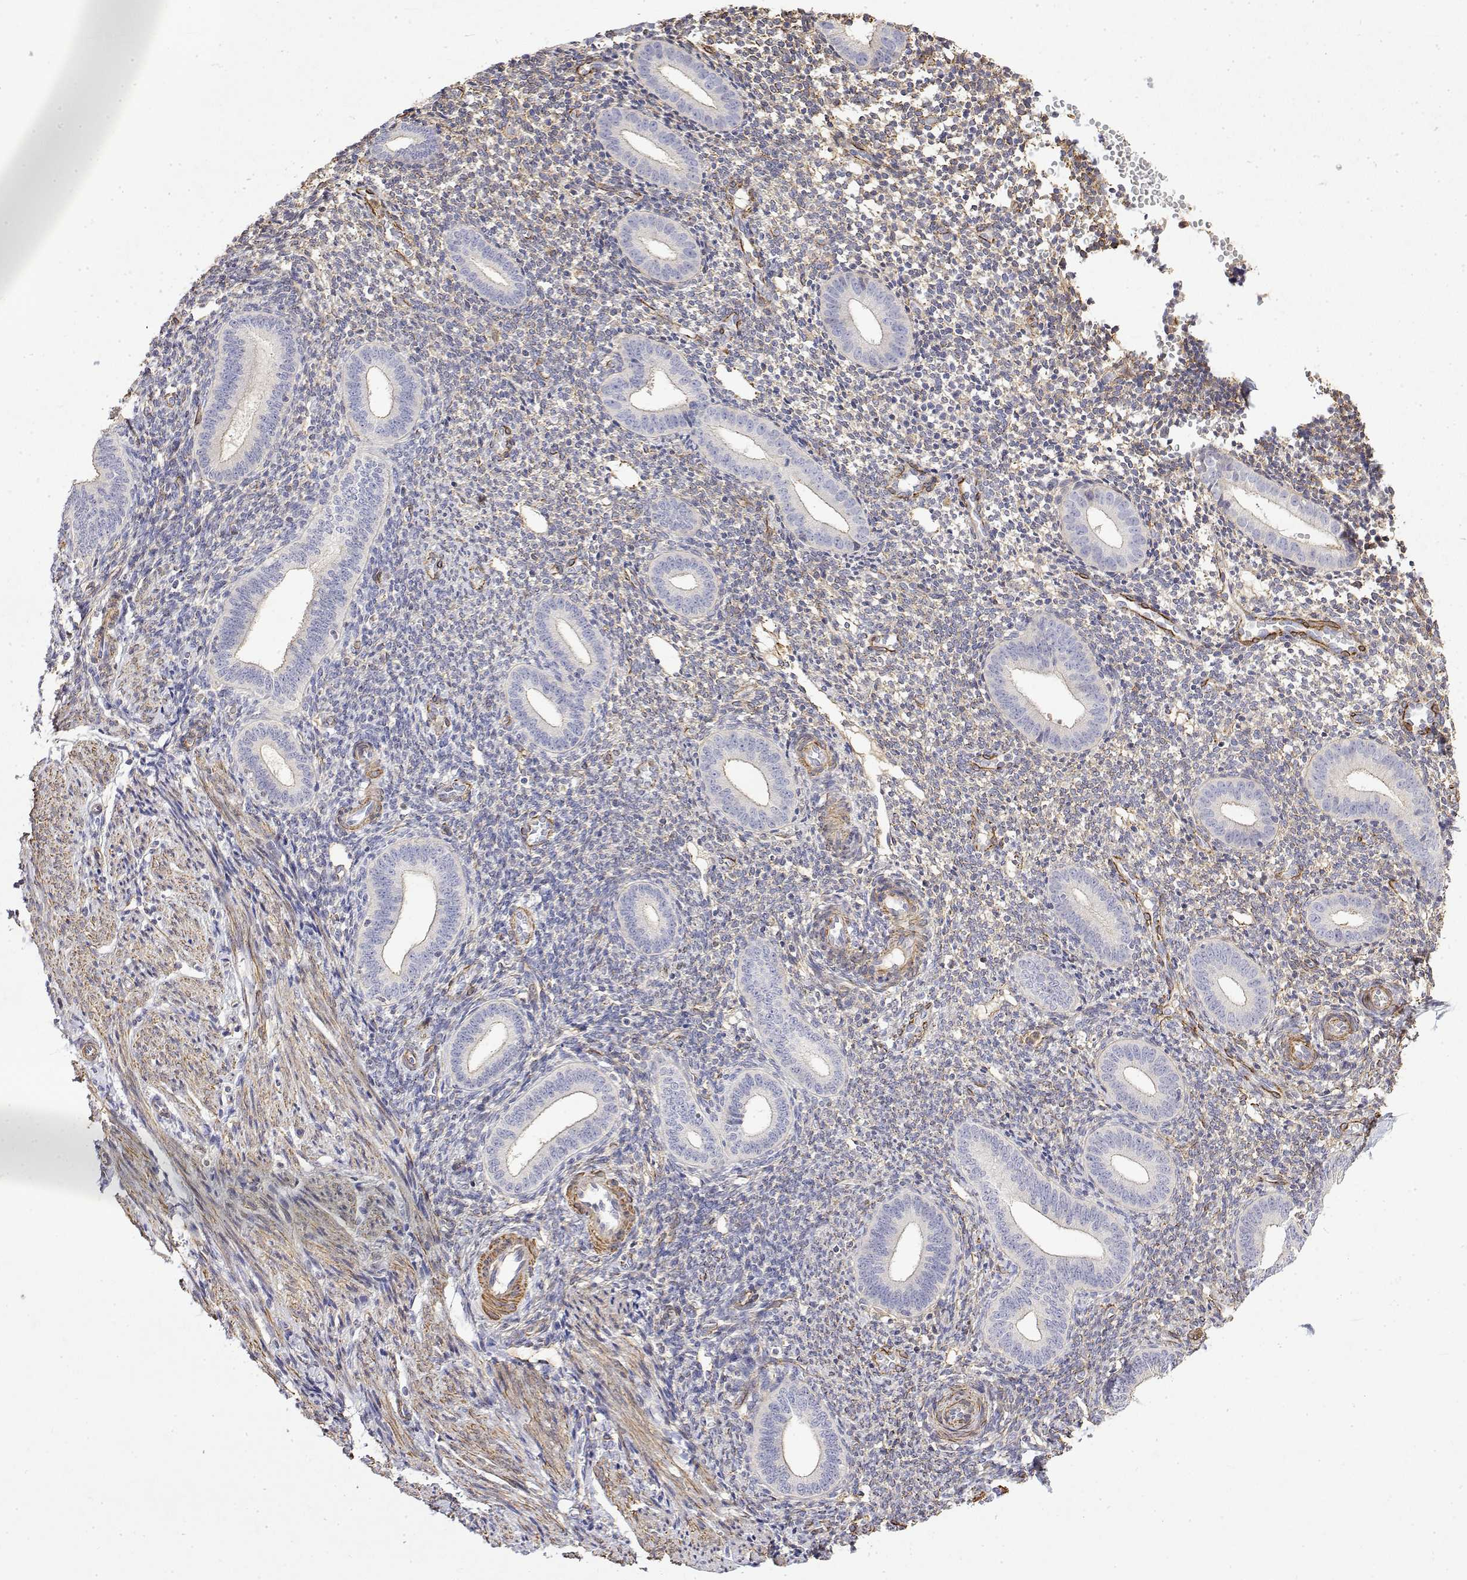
{"staining": {"intensity": "negative", "quantity": "none", "location": "none"}, "tissue": "endometrium", "cell_type": "Cells in endometrial stroma", "image_type": "normal", "snomed": [{"axis": "morphology", "description": "Normal tissue, NOS"}, {"axis": "topography", "description": "Endometrium"}], "caption": "Human endometrium stained for a protein using immunohistochemistry reveals no expression in cells in endometrial stroma.", "gene": "SOWAHD", "patient": {"sex": "female", "age": 40}}